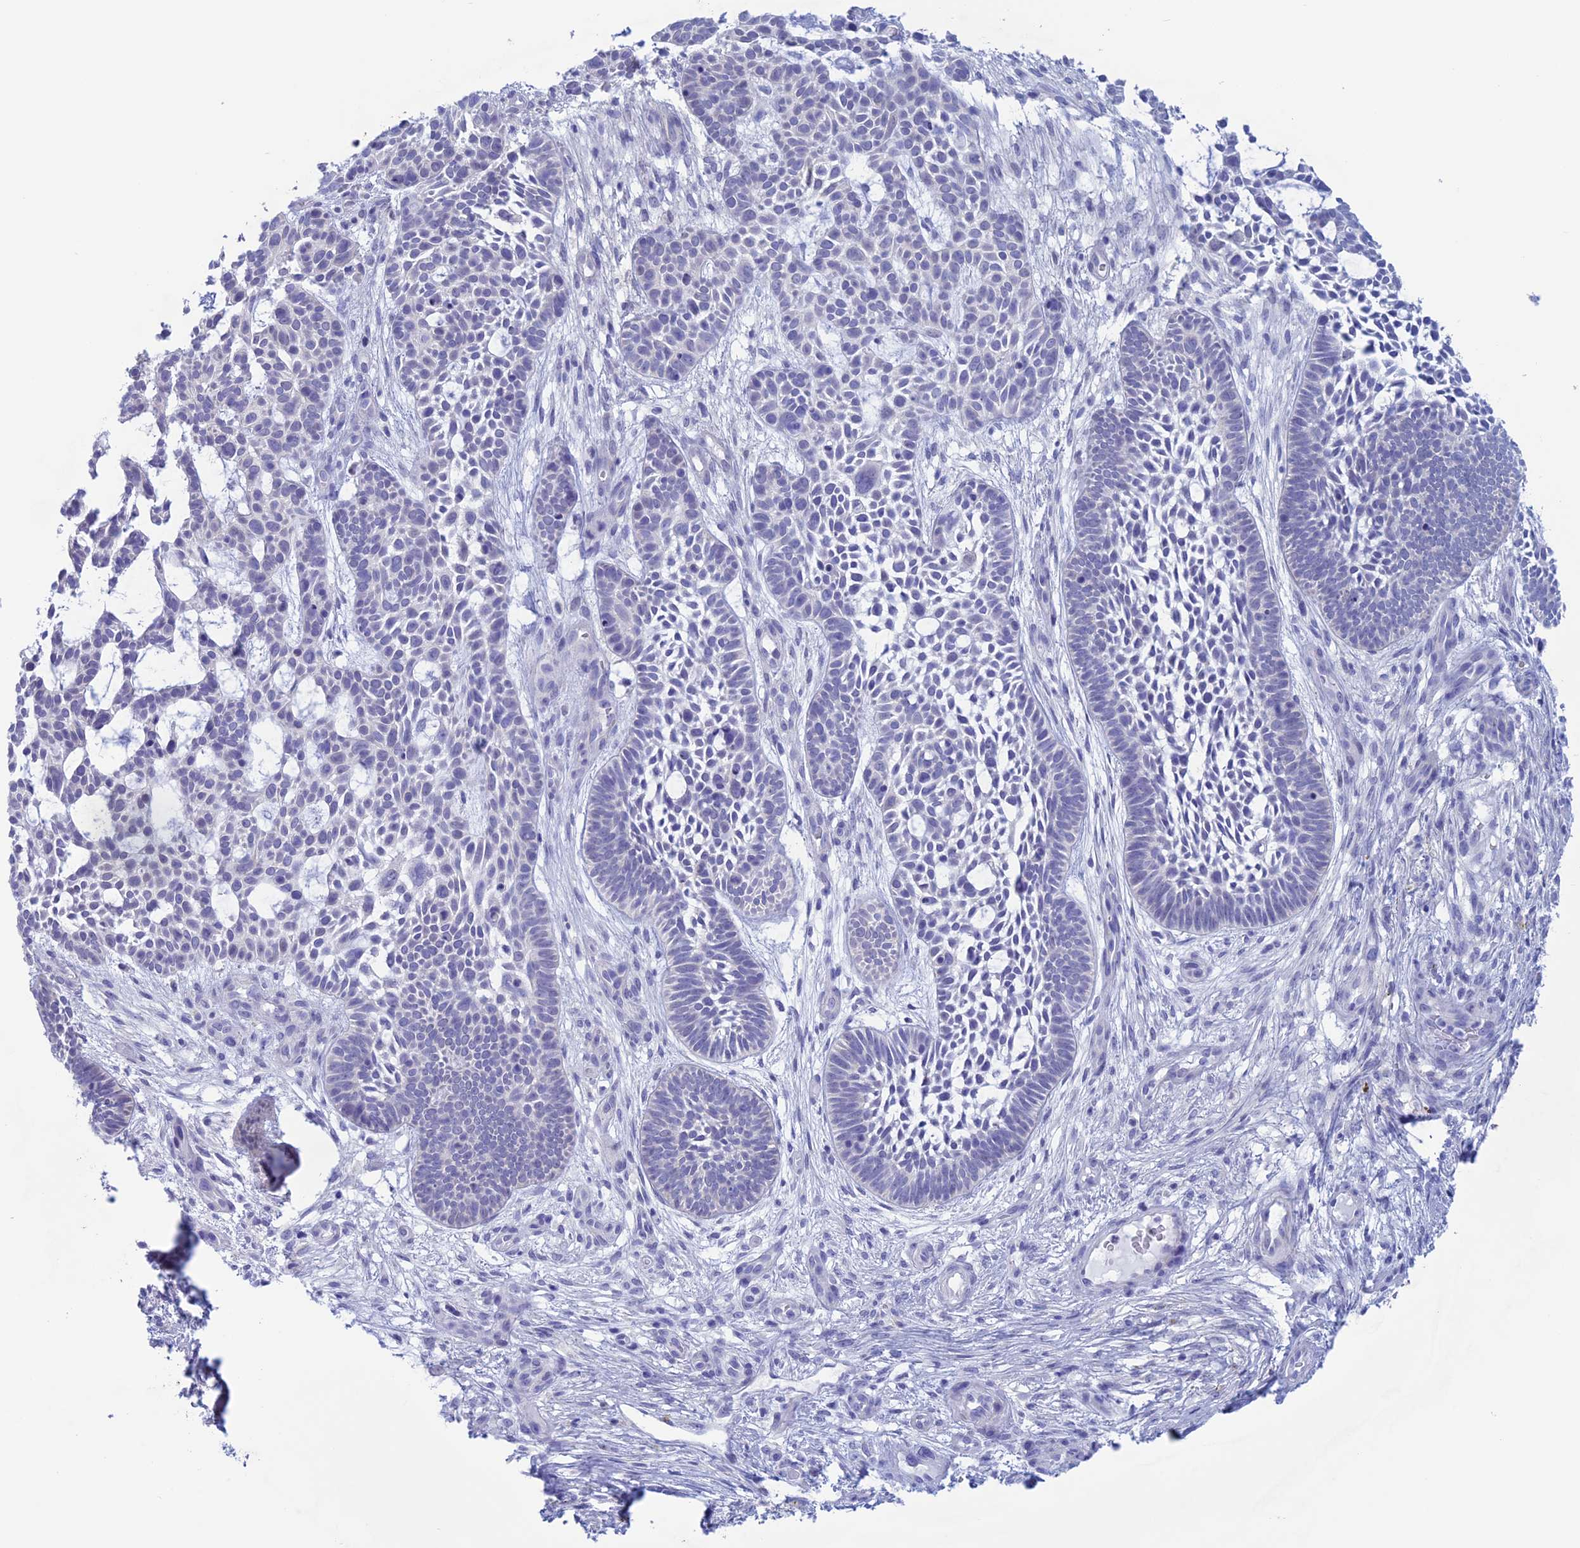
{"staining": {"intensity": "negative", "quantity": "none", "location": "none"}, "tissue": "skin cancer", "cell_type": "Tumor cells", "image_type": "cancer", "snomed": [{"axis": "morphology", "description": "Basal cell carcinoma"}, {"axis": "topography", "description": "Skin"}], "caption": "An image of skin basal cell carcinoma stained for a protein exhibits no brown staining in tumor cells. (DAB (3,3'-diaminobenzidine) immunohistochemistry, high magnification).", "gene": "LHFPL2", "patient": {"sex": "male", "age": 89}}